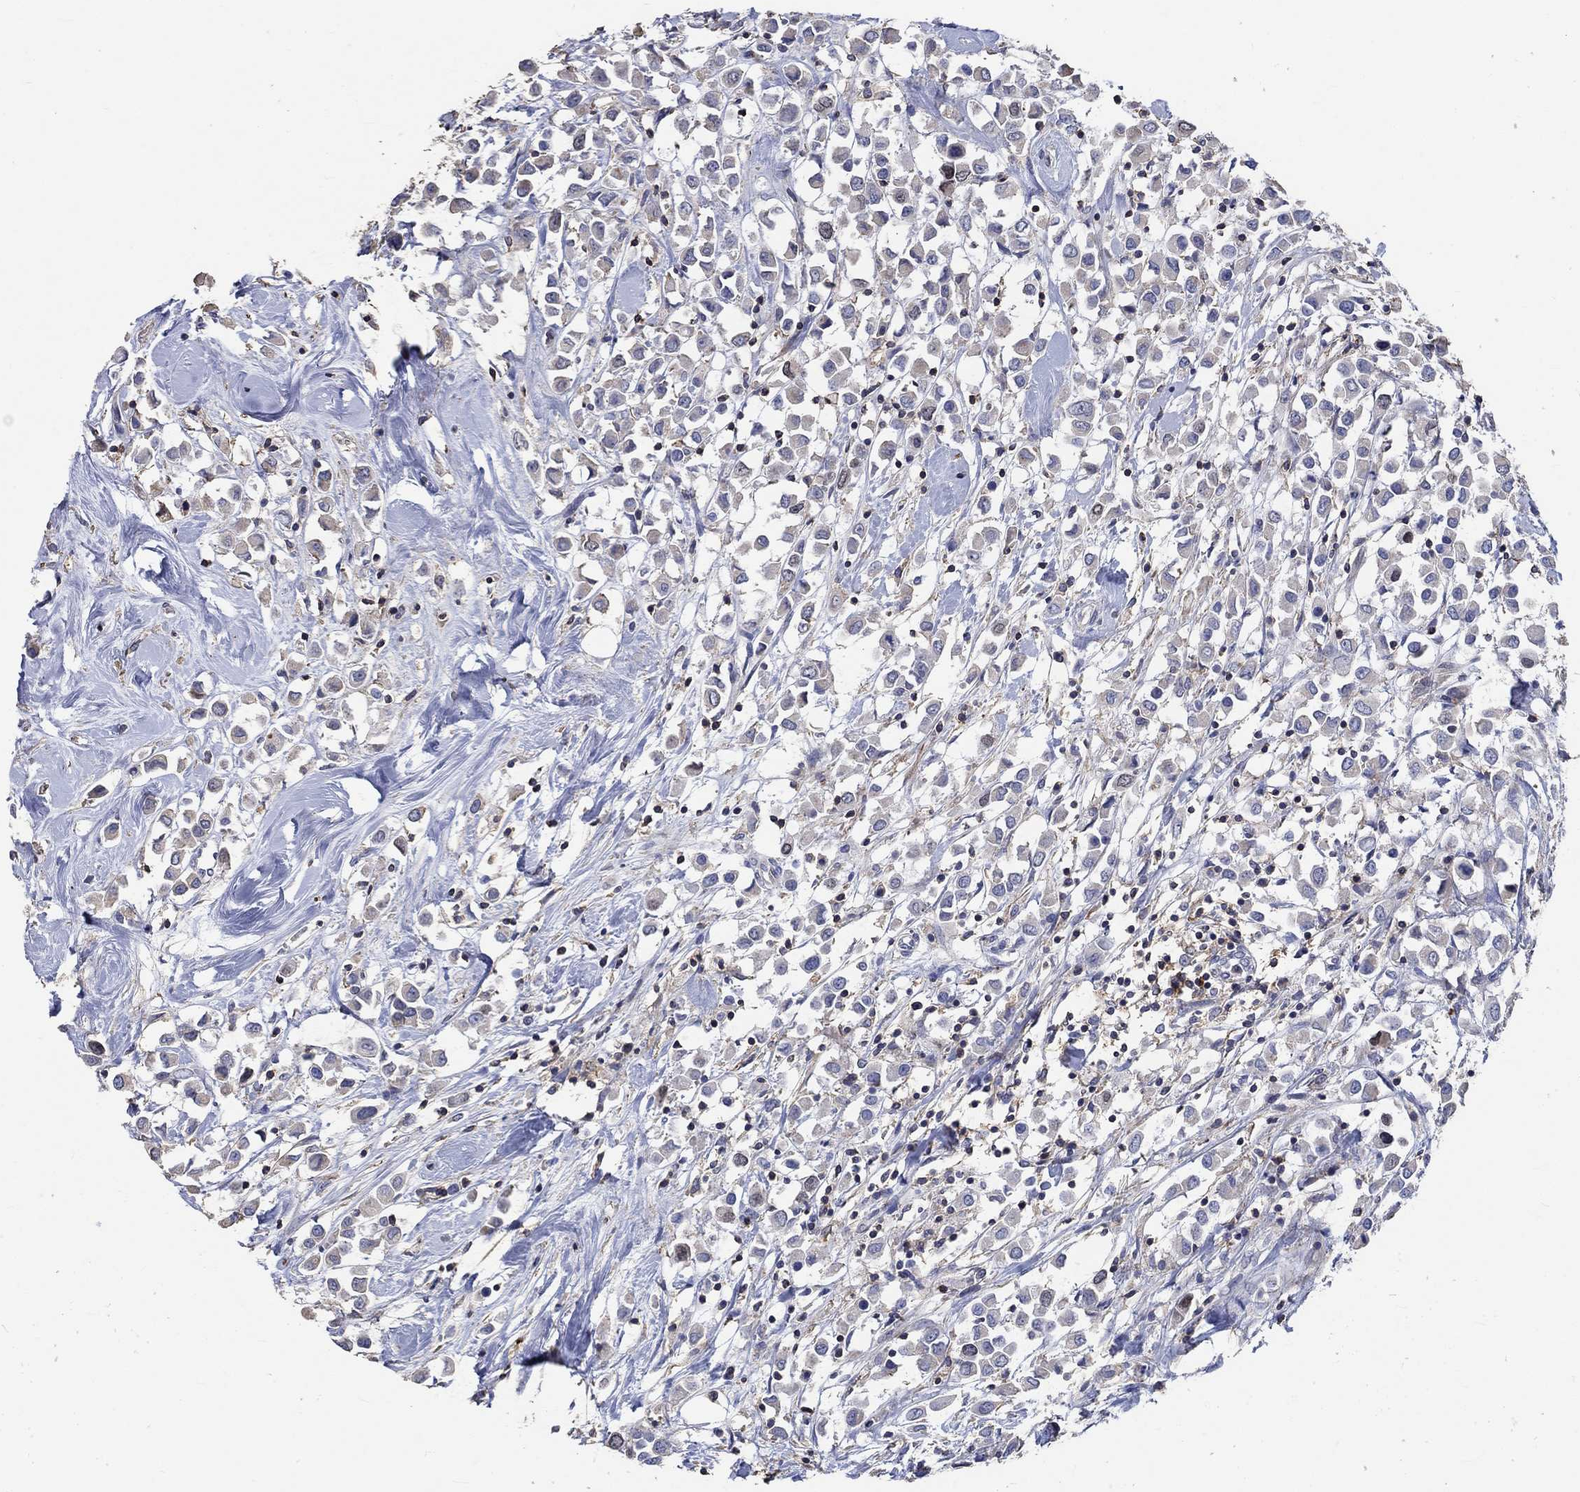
{"staining": {"intensity": "negative", "quantity": "none", "location": "none"}, "tissue": "breast cancer", "cell_type": "Tumor cells", "image_type": "cancer", "snomed": [{"axis": "morphology", "description": "Duct carcinoma"}, {"axis": "topography", "description": "Breast"}], "caption": "IHC of human breast cancer (intraductal carcinoma) demonstrates no expression in tumor cells. Nuclei are stained in blue.", "gene": "TNFAIP8L3", "patient": {"sex": "female", "age": 61}}